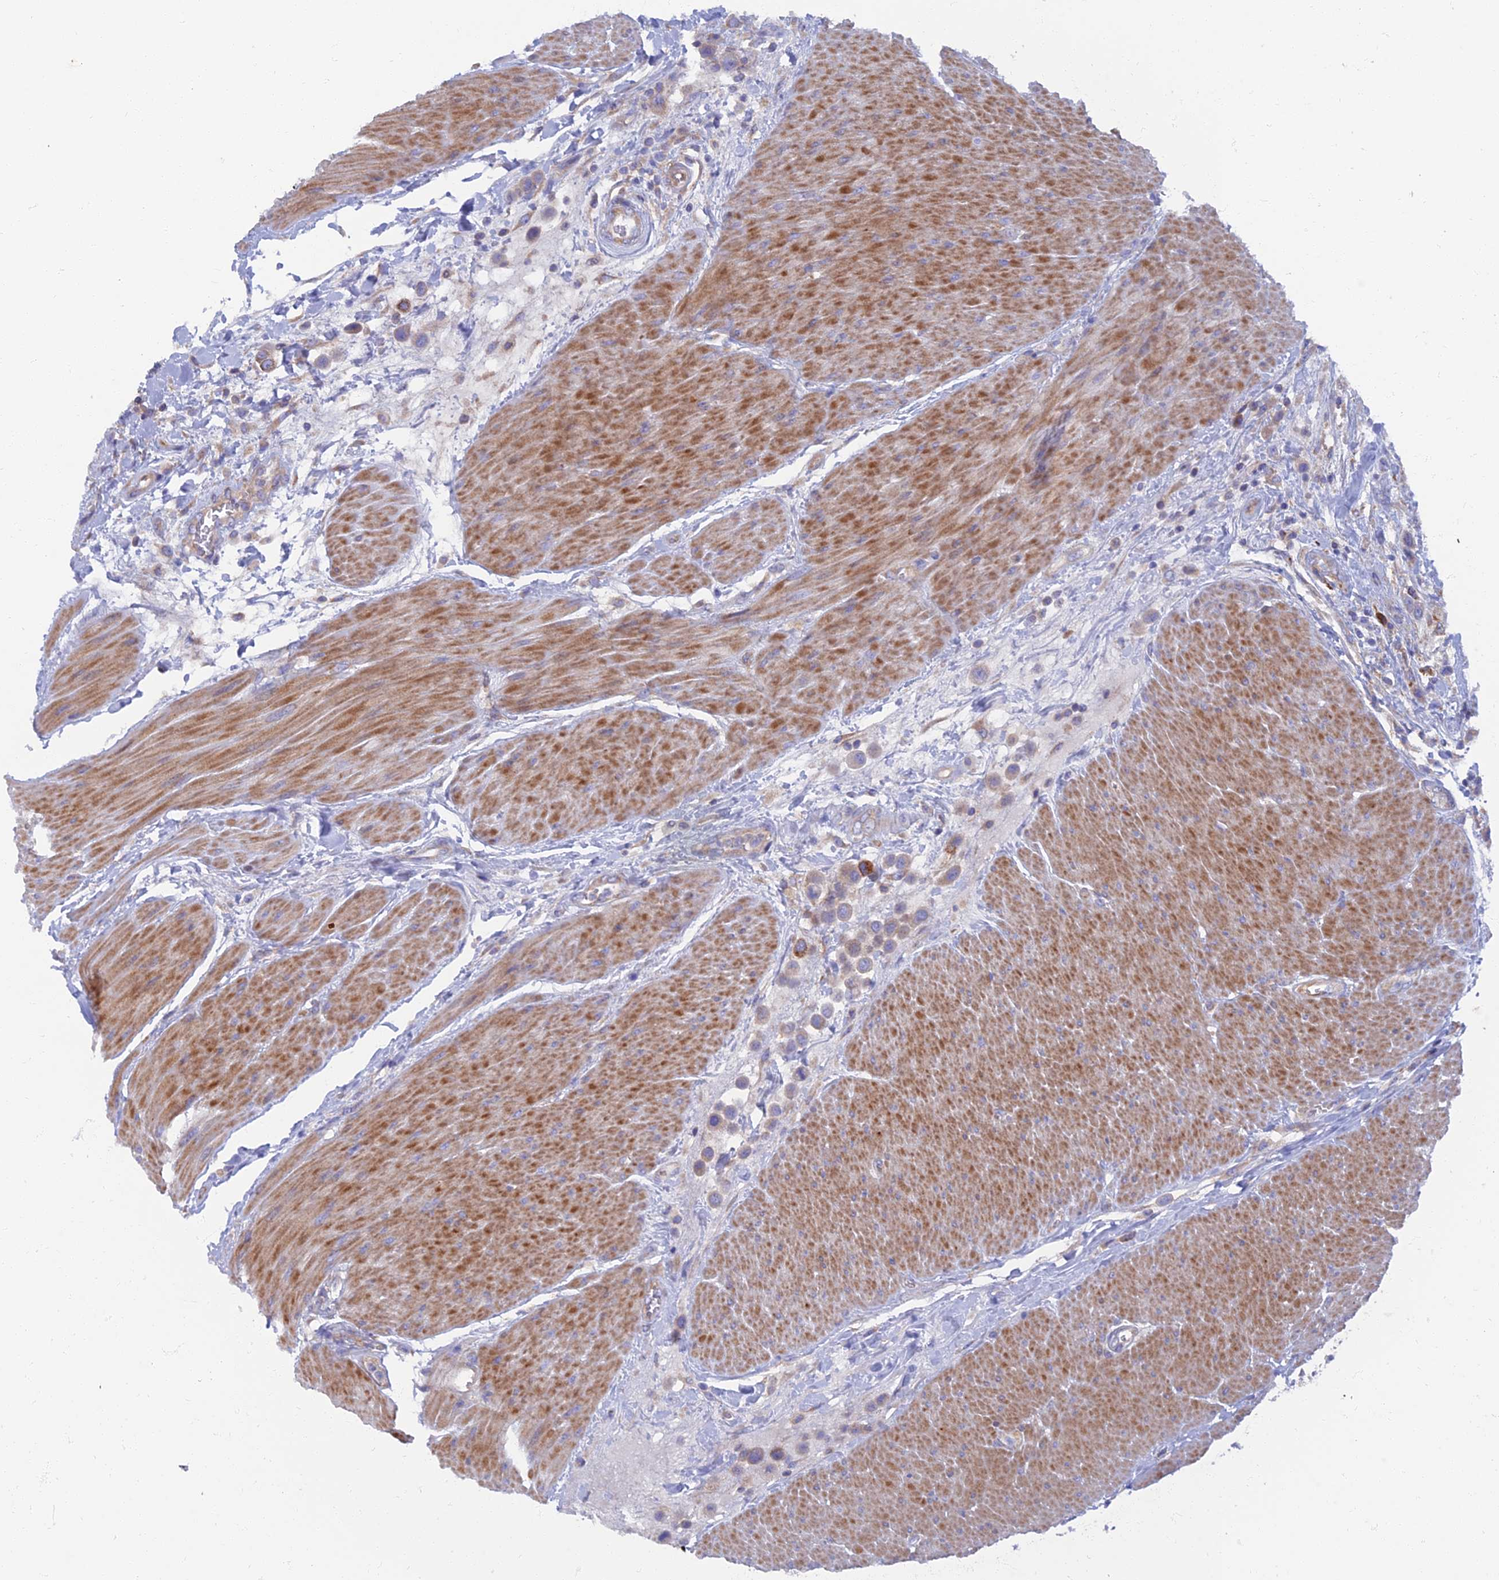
{"staining": {"intensity": "strong", "quantity": "<25%", "location": "cytoplasmic/membranous"}, "tissue": "urothelial cancer", "cell_type": "Tumor cells", "image_type": "cancer", "snomed": [{"axis": "morphology", "description": "Urothelial carcinoma, High grade"}, {"axis": "topography", "description": "Urinary bladder"}], "caption": "Tumor cells exhibit medium levels of strong cytoplasmic/membranous staining in about <25% of cells in human urothelial cancer.", "gene": "TMEM44", "patient": {"sex": "male", "age": 50}}